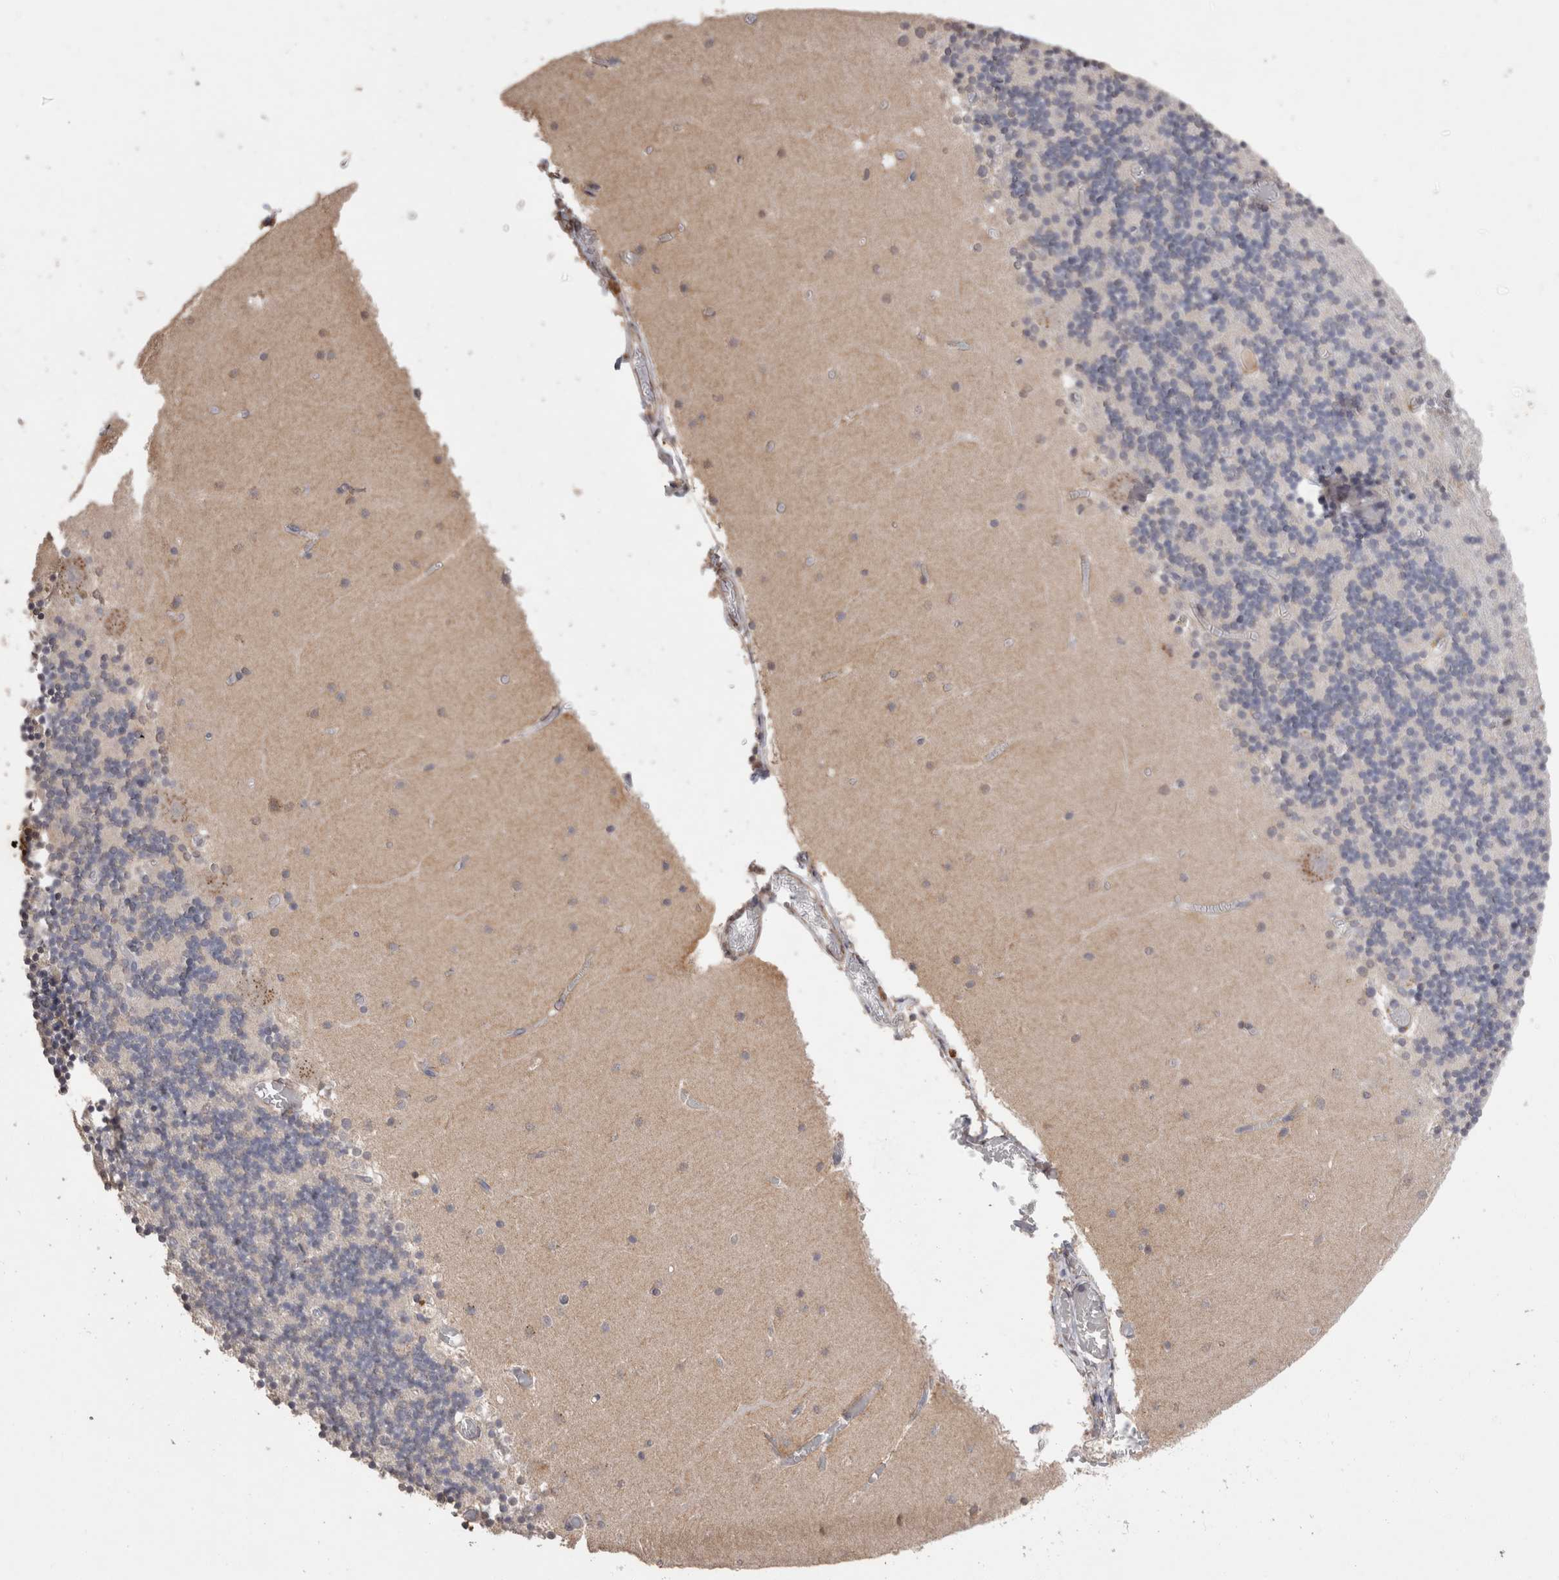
{"staining": {"intensity": "negative", "quantity": "none", "location": "none"}, "tissue": "cerebellum", "cell_type": "Cells in granular layer", "image_type": "normal", "snomed": [{"axis": "morphology", "description": "Normal tissue, NOS"}, {"axis": "topography", "description": "Cerebellum"}], "caption": "There is no significant staining in cells in granular layer of cerebellum.", "gene": "CDH6", "patient": {"sex": "female", "age": 28}}